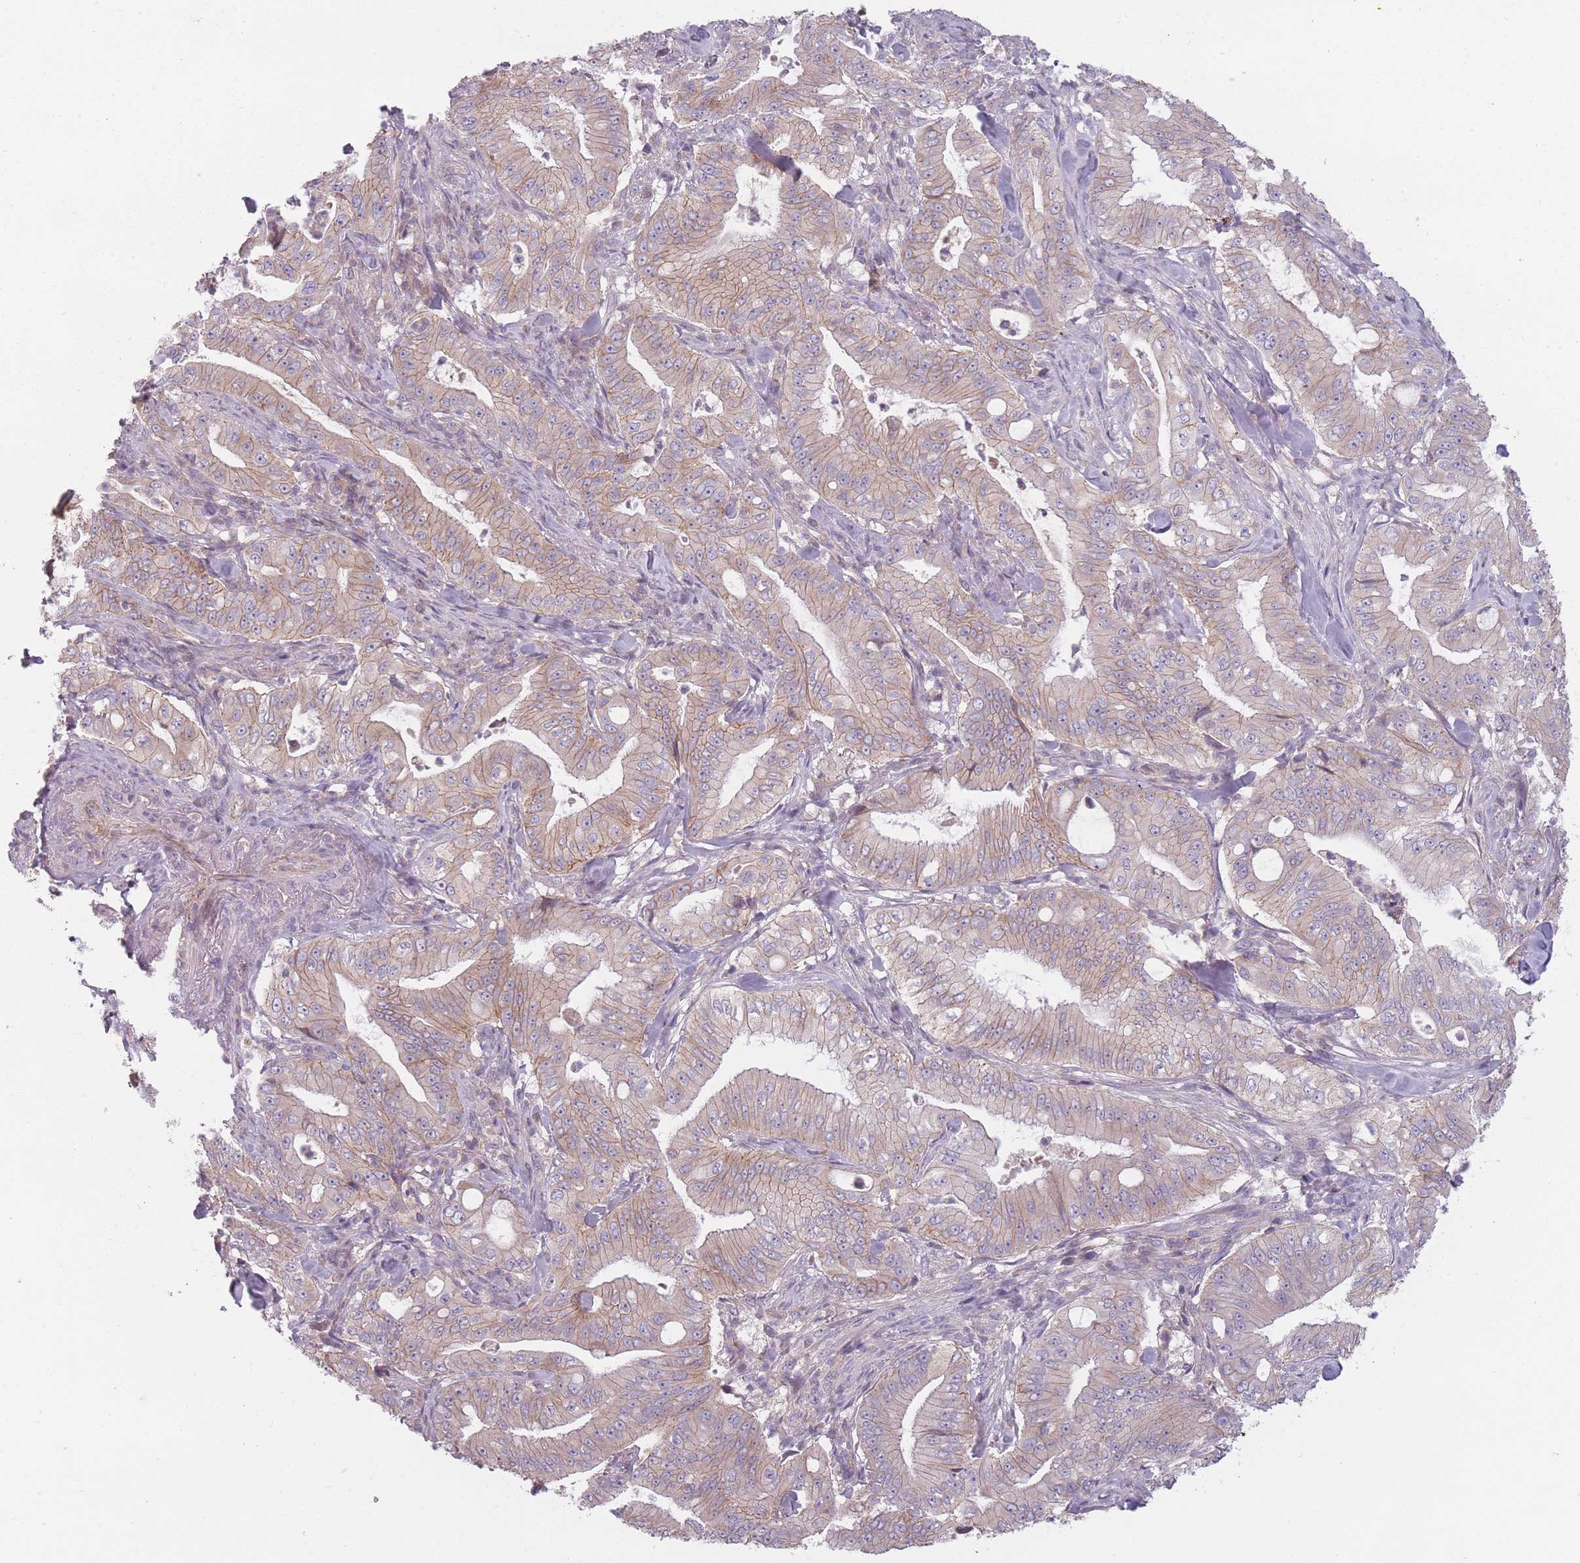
{"staining": {"intensity": "weak", "quantity": ">75%", "location": "cytoplasmic/membranous"}, "tissue": "pancreatic cancer", "cell_type": "Tumor cells", "image_type": "cancer", "snomed": [{"axis": "morphology", "description": "Adenocarcinoma, NOS"}, {"axis": "topography", "description": "Pancreas"}], "caption": "Protein staining by immunohistochemistry (IHC) displays weak cytoplasmic/membranous staining in about >75% of tumor cells in adenocarcinoma (pancreatic). (DAB IHC, brown staining for protein, blue staining for nuclei).", "gene": "NT5DC2", "patient": {"sex": "male", "age": 71}}